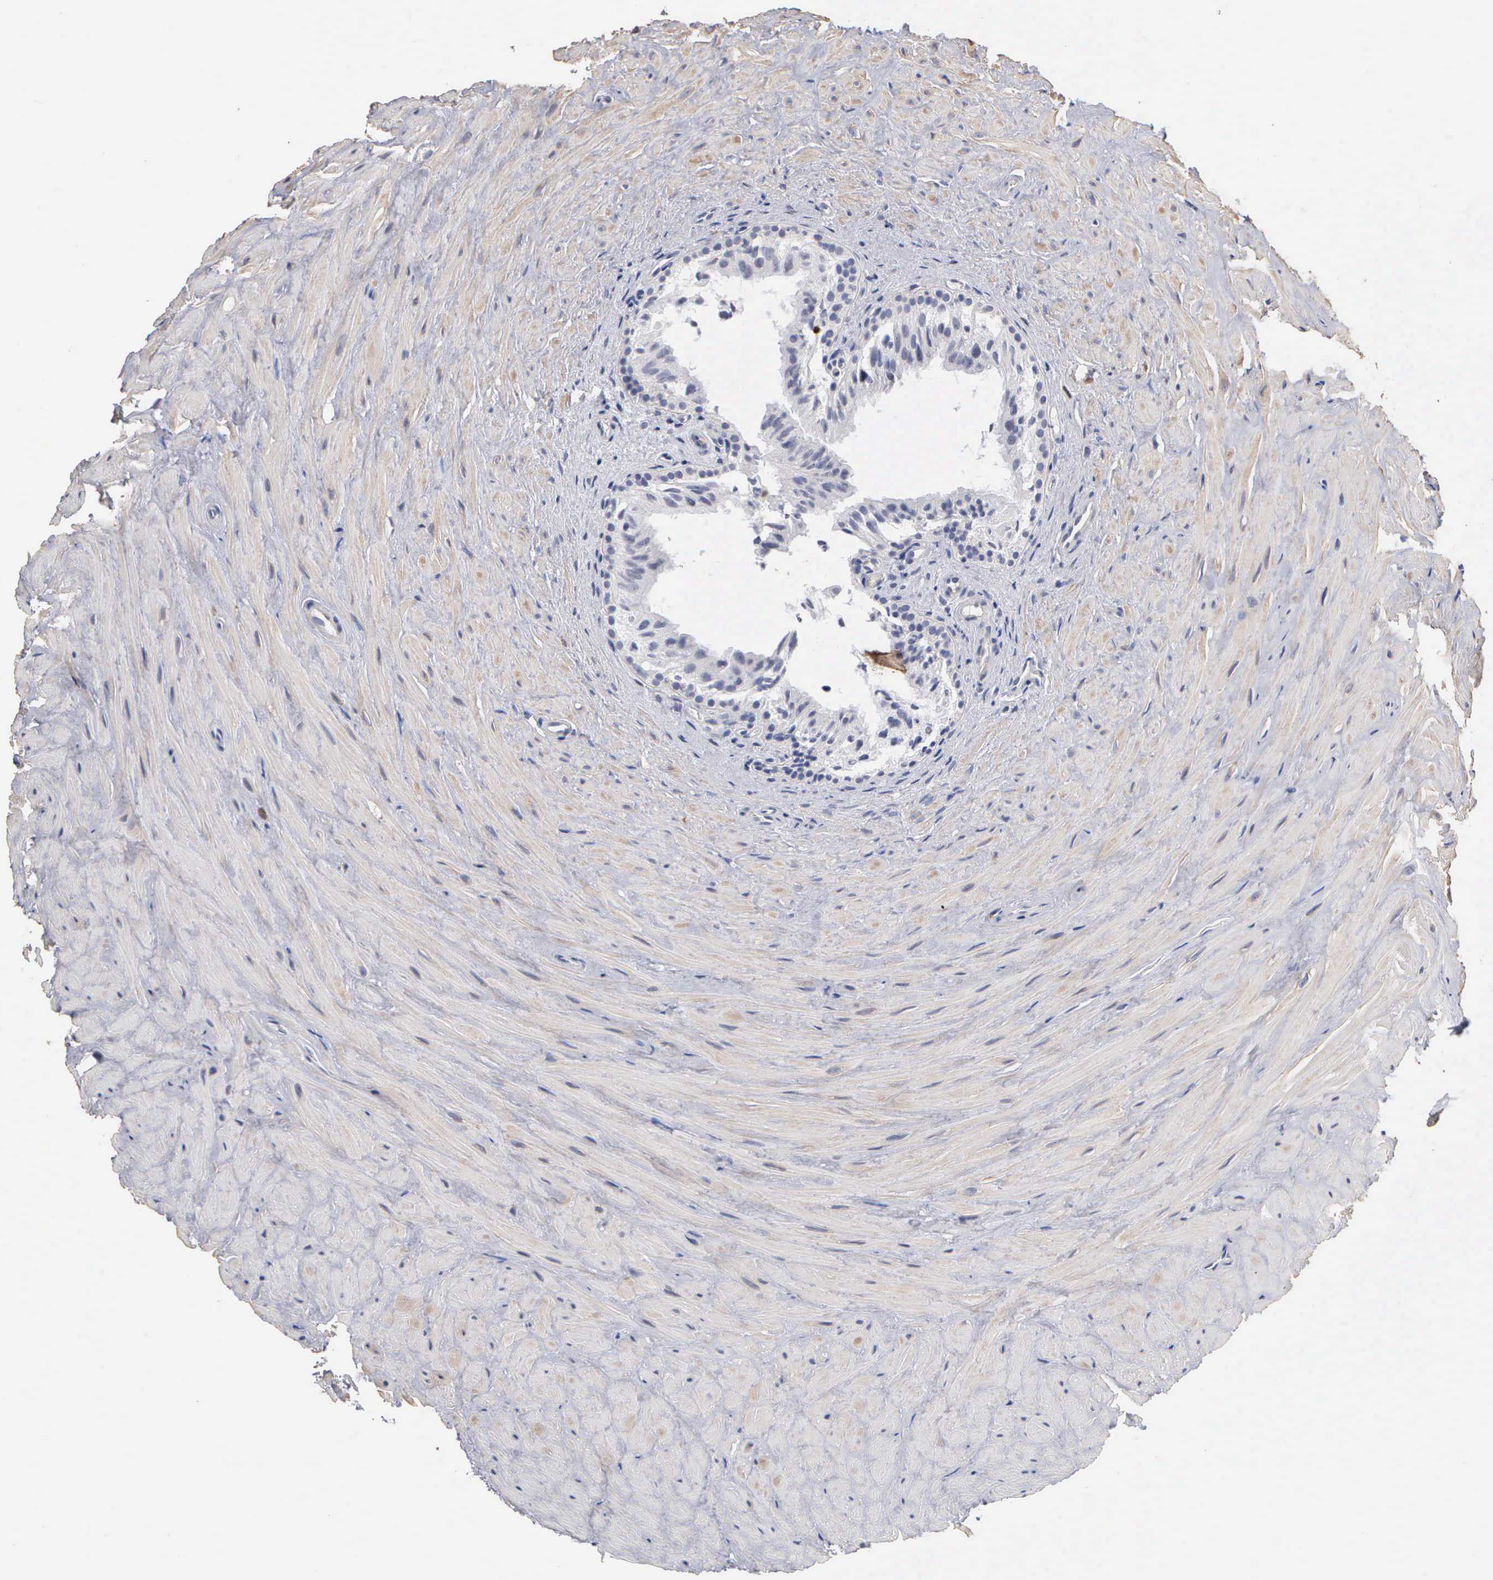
{"staining": {"intensity": "negative", "quantity": "none", "location": "none"}, "tissue": "epididymis", "cell_type": "Glandular cells", "image_type": "normal", "snomed": [{"axis": "morphology", "description": "Normal tissue, NOS"}, {"axis": "topography", "description": "Epididymis"}], "caption": "This histopathology image is of benign epididymis stained with IHC to label a protein in brown with the nuclei are counter-stained blue. There is no staining in glandular cells. (DAB immunohistochemistry visualized using brightfield microscopy, high magnification).", "gene": "ELFN2", "patient": {"sex": "male", "age": 35}}